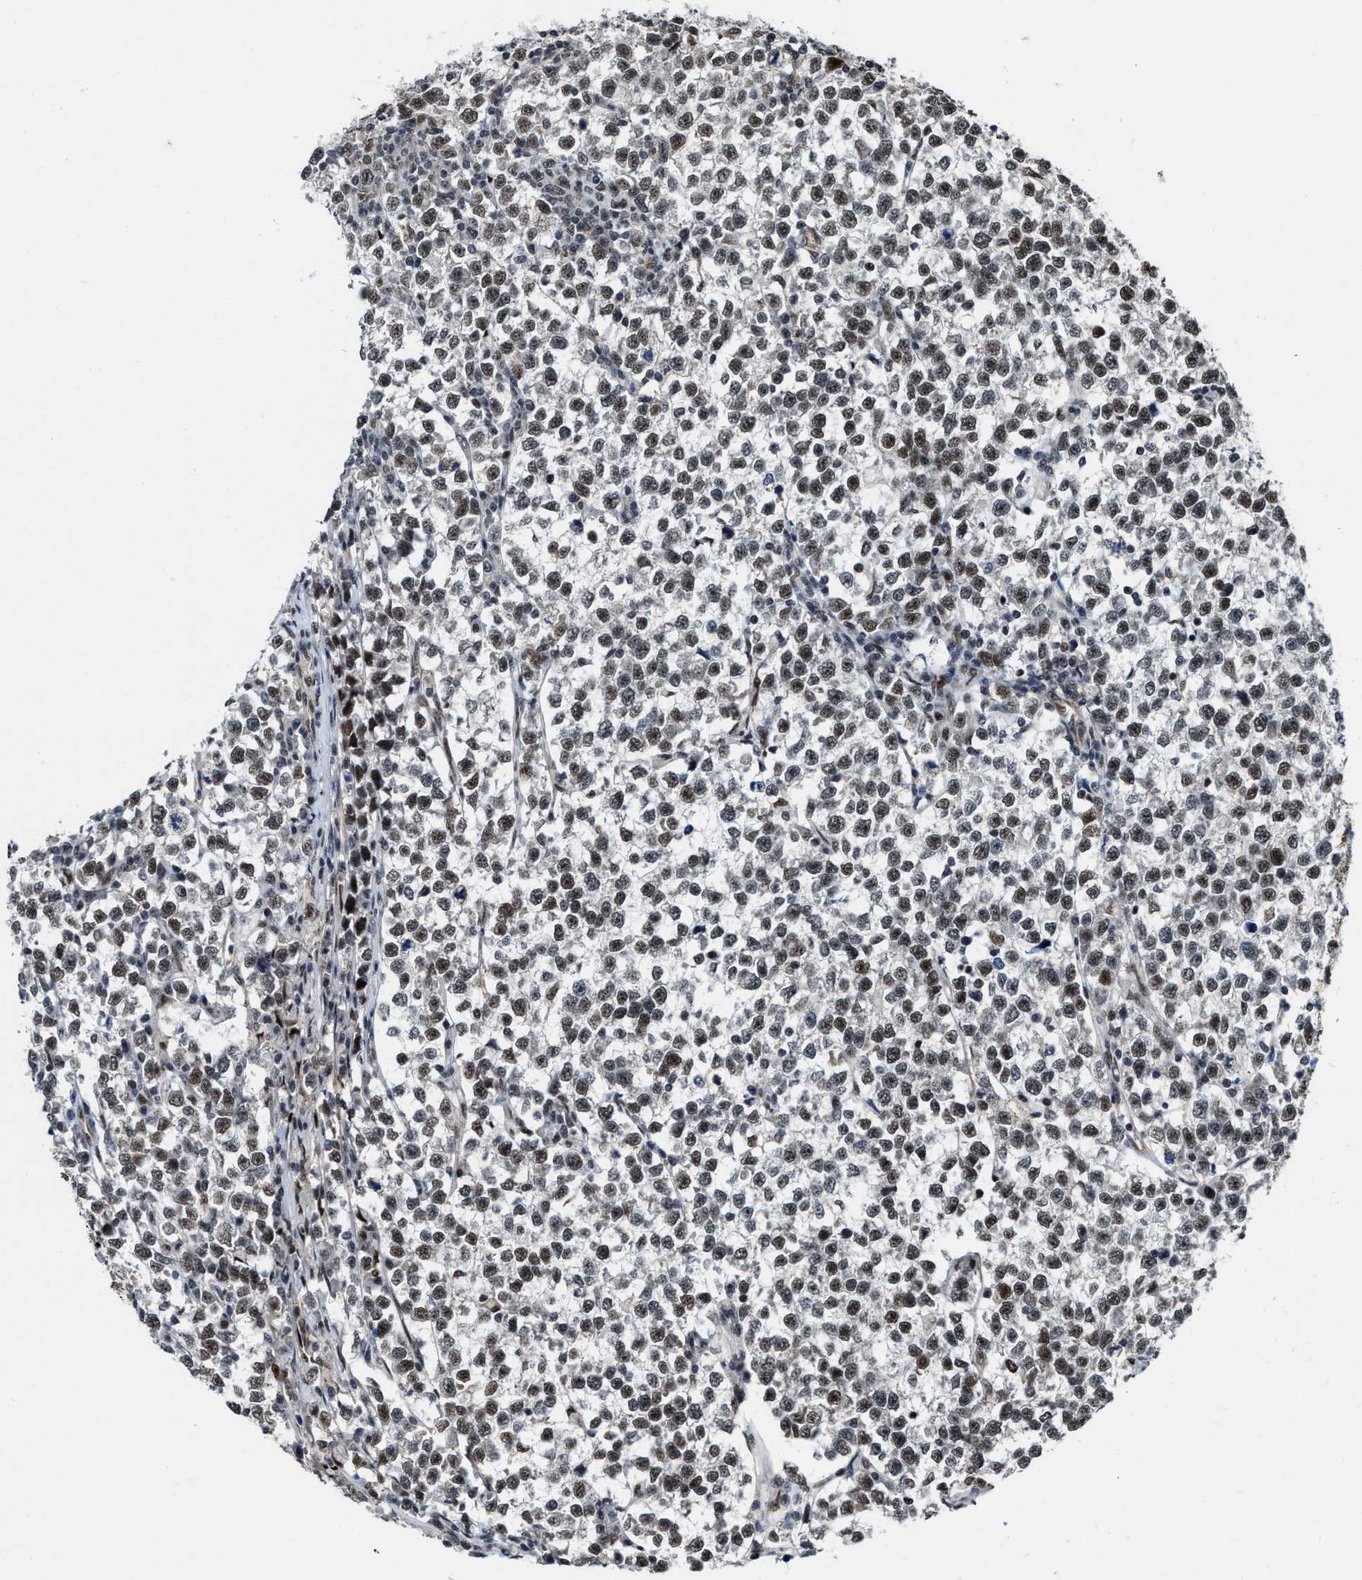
{"staining": {"intensity": "moderate", "quantity": ">75%", "location": "nuclear"}, "tissue": "testis cancer", "cell_type": "Tumor cells", "image_type": "cancer", "snomed": [{"axis": "morphology", "description": "Normal tissue, NOS"}, {"axis": "morphology", "description": "Seminoma, NOS"}, {"axis": "topography", "description": "Testis"}], "caption": "Moderate nuclear positivity for a protein is seen in approximately >75% of tumor cells of testis seminoma using IHC.", "gene": "ZNF250", "patient": {"sex": "male", "age": 43}}